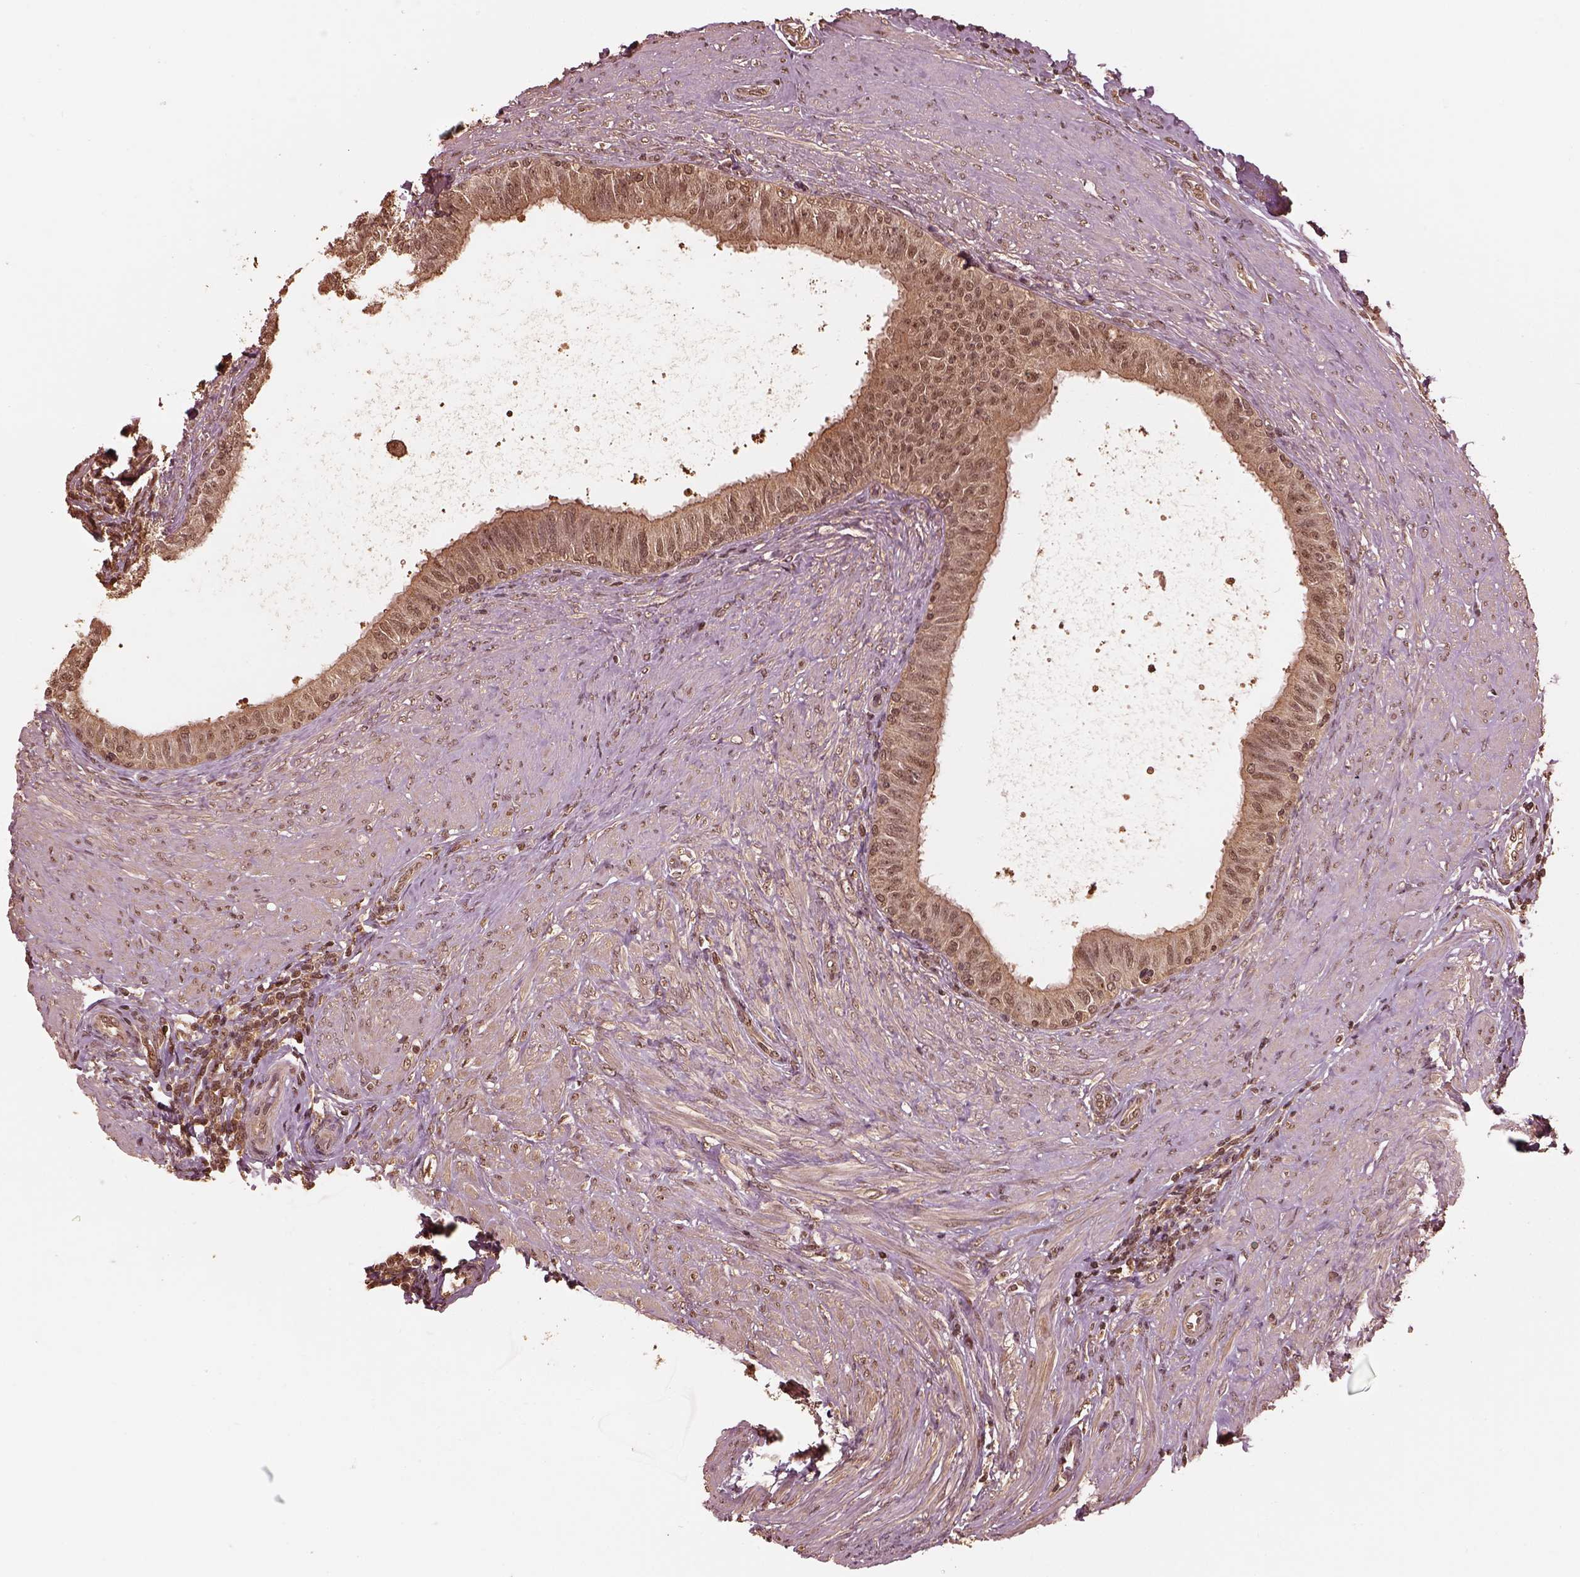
{"staining": {"intensity": "weak", "quantity": ">75%", "location": "cytoplasmic/membranous"}, "tissue": "epididymis", "cell_type": "Glandular cells", "image_type": "normal", "snomed": [{"axis": "morphology", "description": "Normal tissue, NOS"}, {"axis": "morphology", "description": "Seminoma, NOS"}, {"axis": "topography", "description": "Testis"}, {"axis": "topography", "description": "Epididymis"}], "caption": "This photomicrograph displays immunohistochemistry staining of normal epididymis, with low weak cytoplasmic/membranous positivity in approximately >75% of glandular cells.", "gene": "PSMC5", "patient": {"sex": "male", "age": 61}}